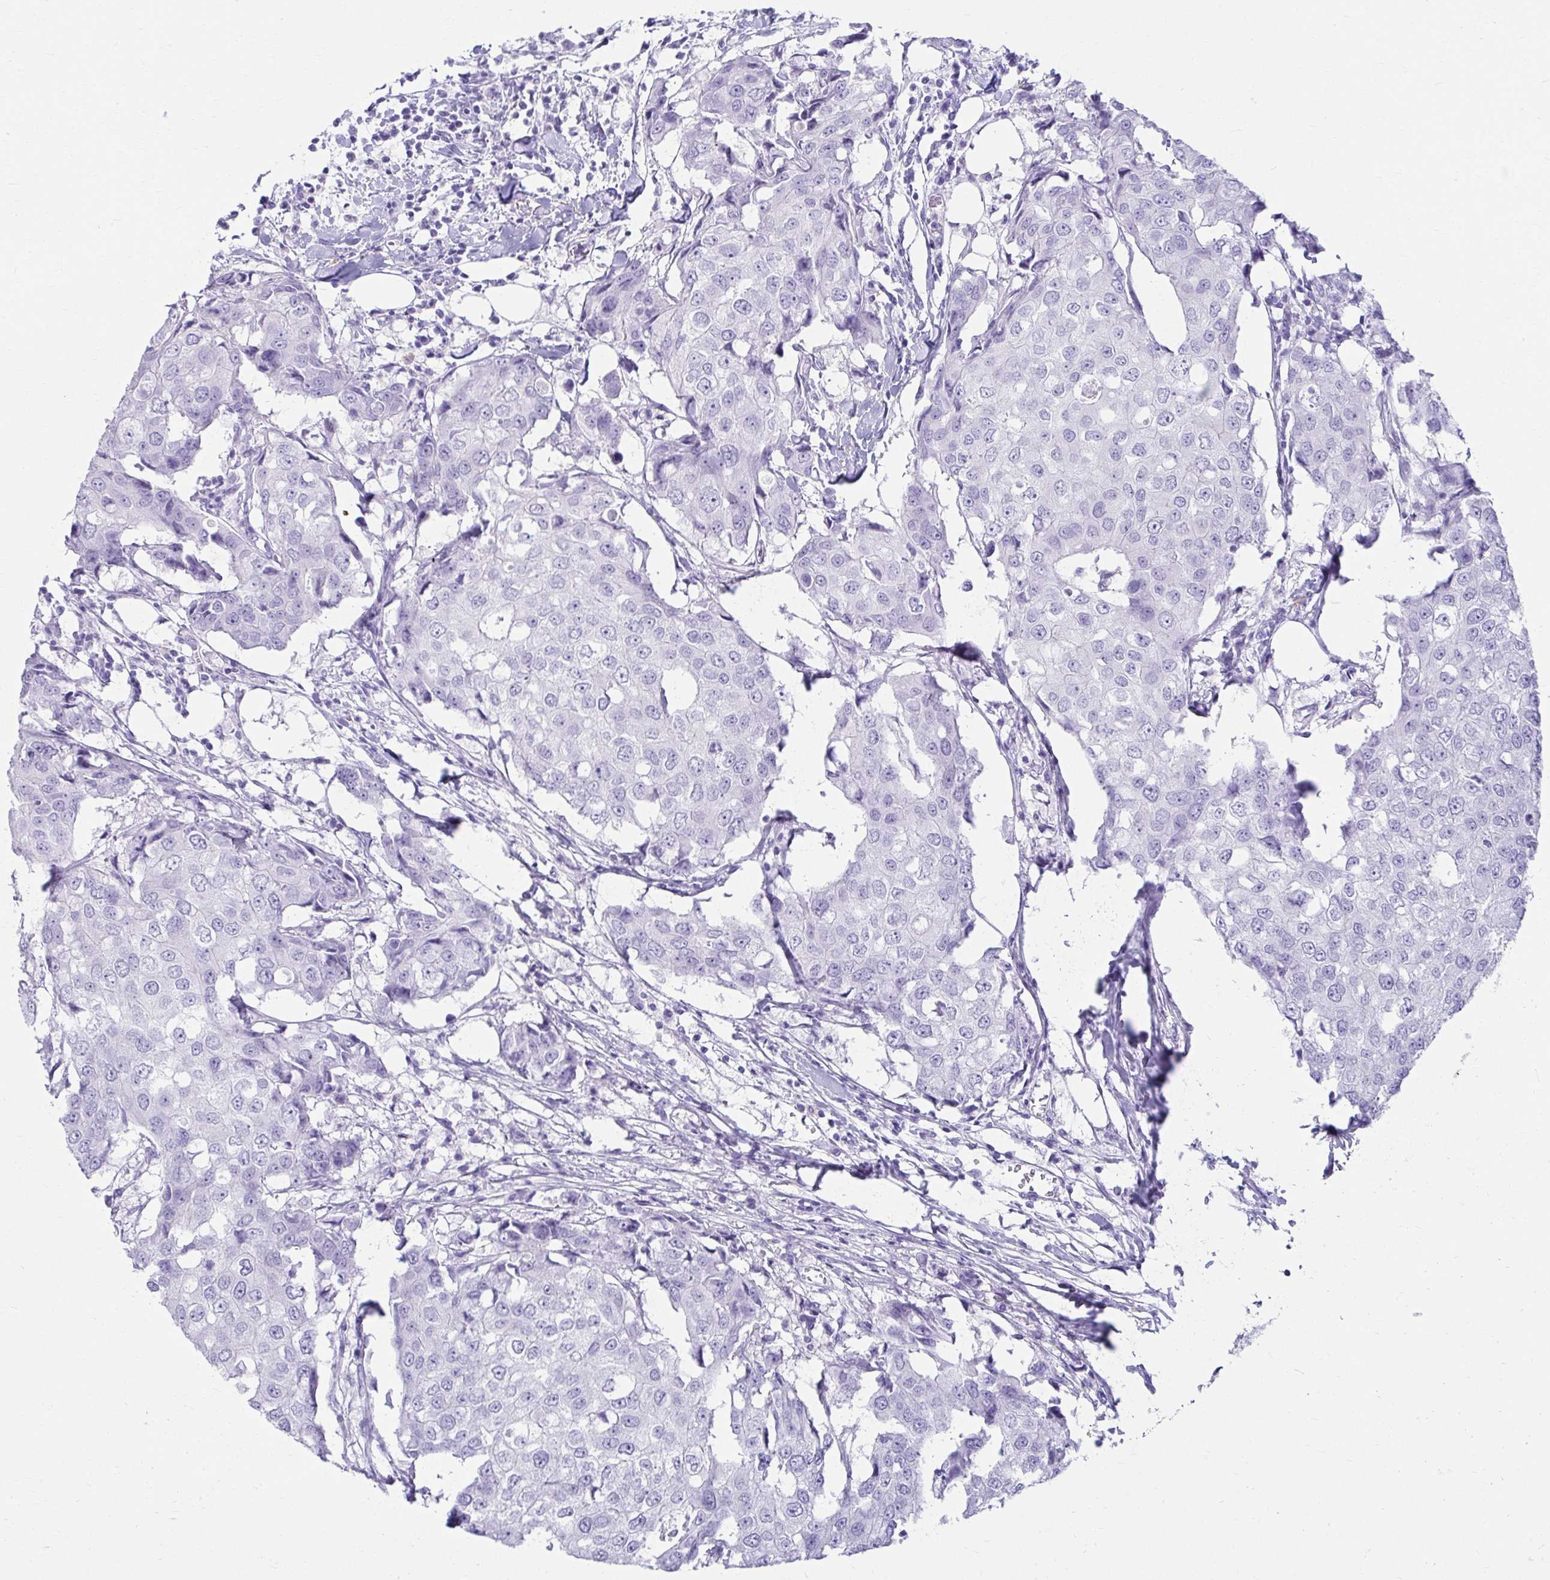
{"staining": {"intensity": "negative", "quantity": "none", "location": "none"}, "tissue": "breast cancer", "cell_type": "Tumor cells", "image_type": "cancer", "snomed": [{"axis": "morphology", "description": "Duct carcinoma"}, {"axis": "topography", "description": "Breast"}], "caption": "An immunohistochemistry (IHC) image of invasive ductal carcinoma (breast) is shown. There is no staining in tumor cells of invasive ductal carcinoma (breast). (DAB immunohistochemistry (IHC), high magnification).", "gene": "ATP4B", "patient": {"sex": "female", "age": 27}}